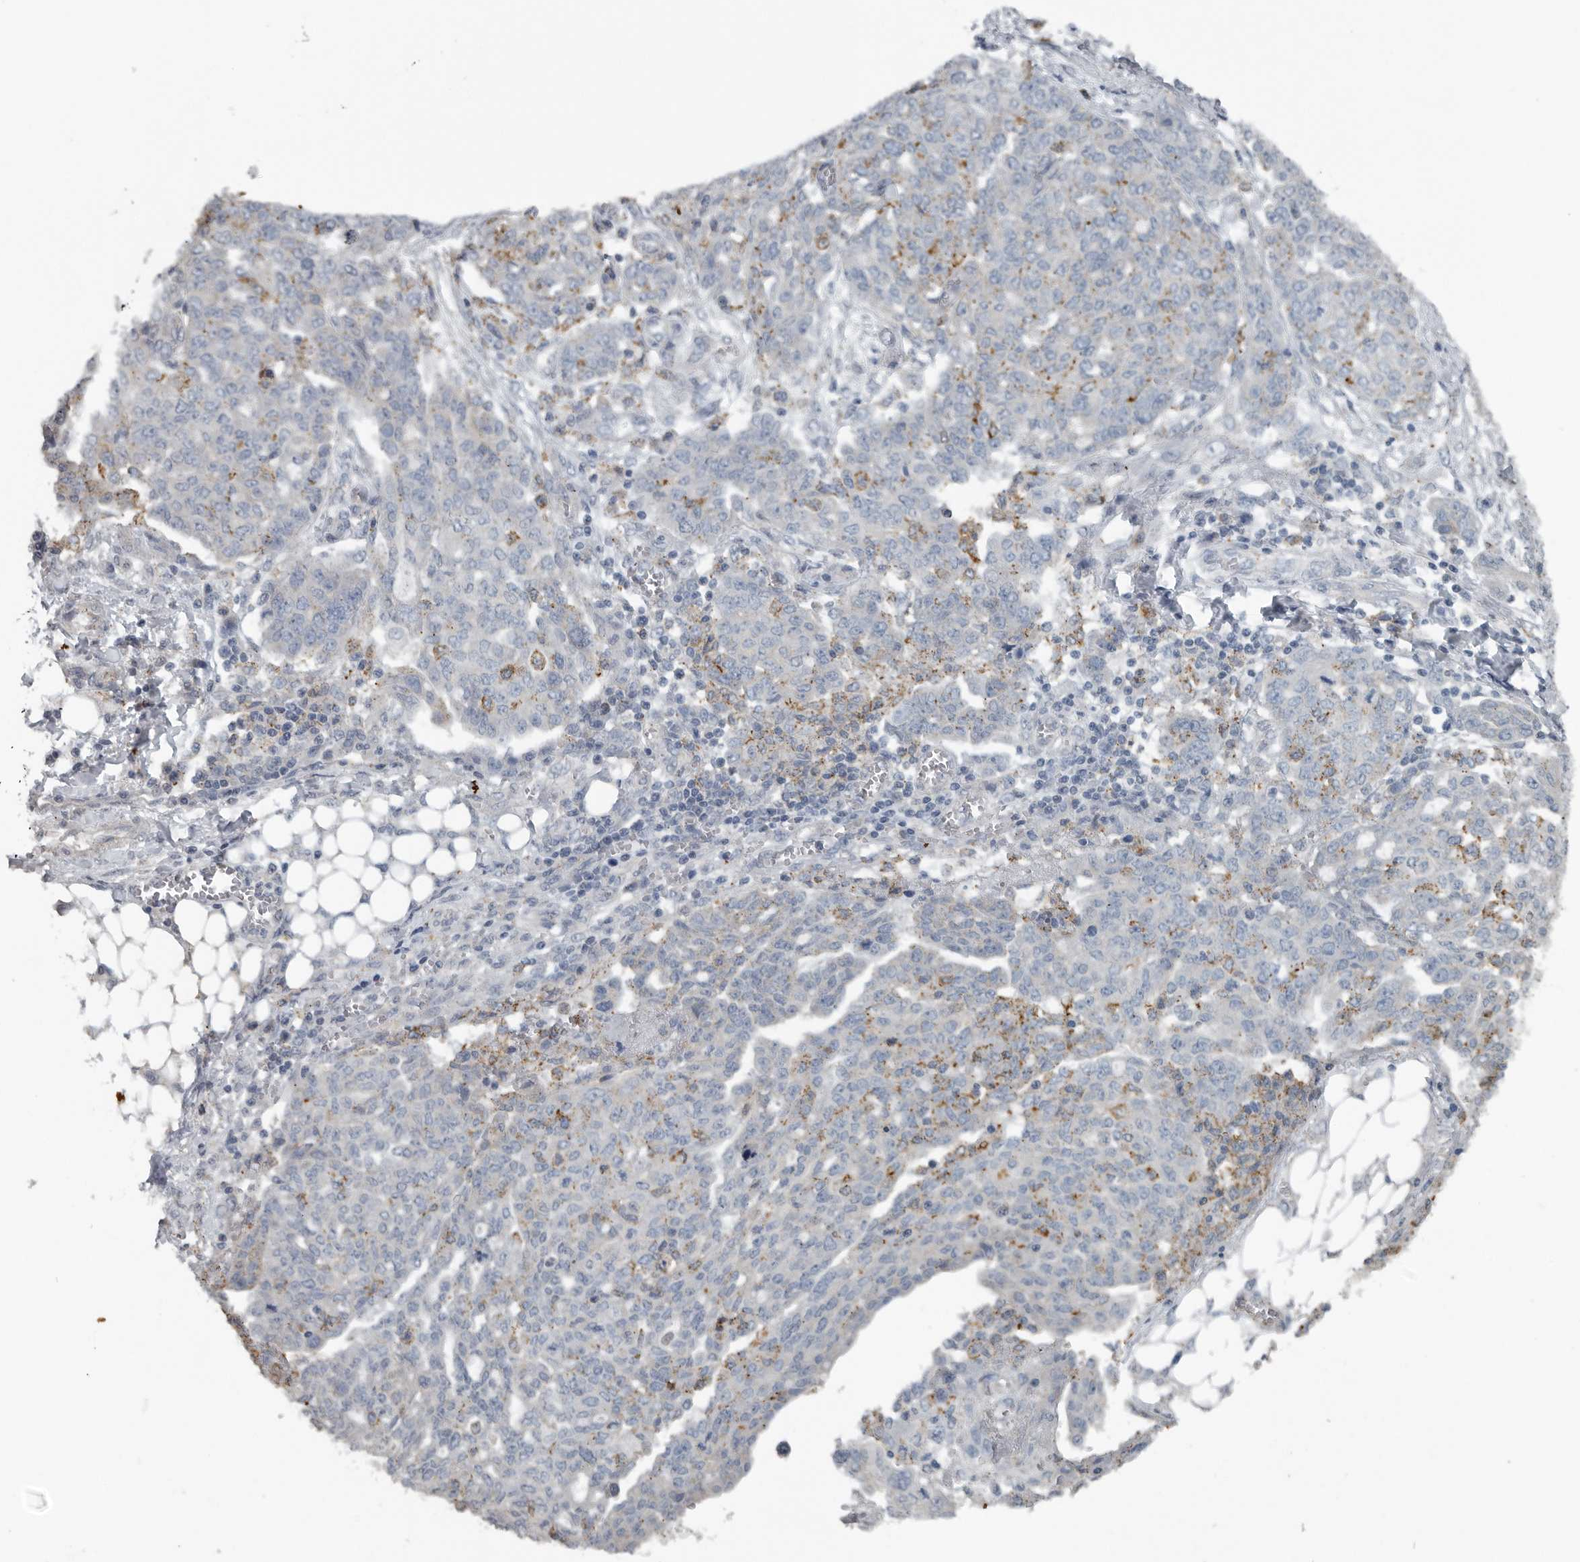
{"staining": {"intensity": "moderate", "quantity": ">75%", "location": "cytoplasmic/membranous"}, "tissue": "ovarian cancer", "cell_type": "Tumor cells", "image_type": "cancer", "snomed": [{"axis": "morphology", "description": "Cystadenocarcinoma, serous, NOS"}, {"axis": "topography", "description": "Soft tissue"}, {"axis": "topography", "description": "Ovary"}], "caption": "Serous cystadenocarcinoma (ovarian) was stained to show a protein in brown. There is medium levels of moderate cytoplasmic/membranous staining in approximately >75% of tumor cells. The protein of interest is shown in brown color, while the nuclei are stained blue.", "gene": "AFAP1", "patient": {"sex": "female", "age": 57}}